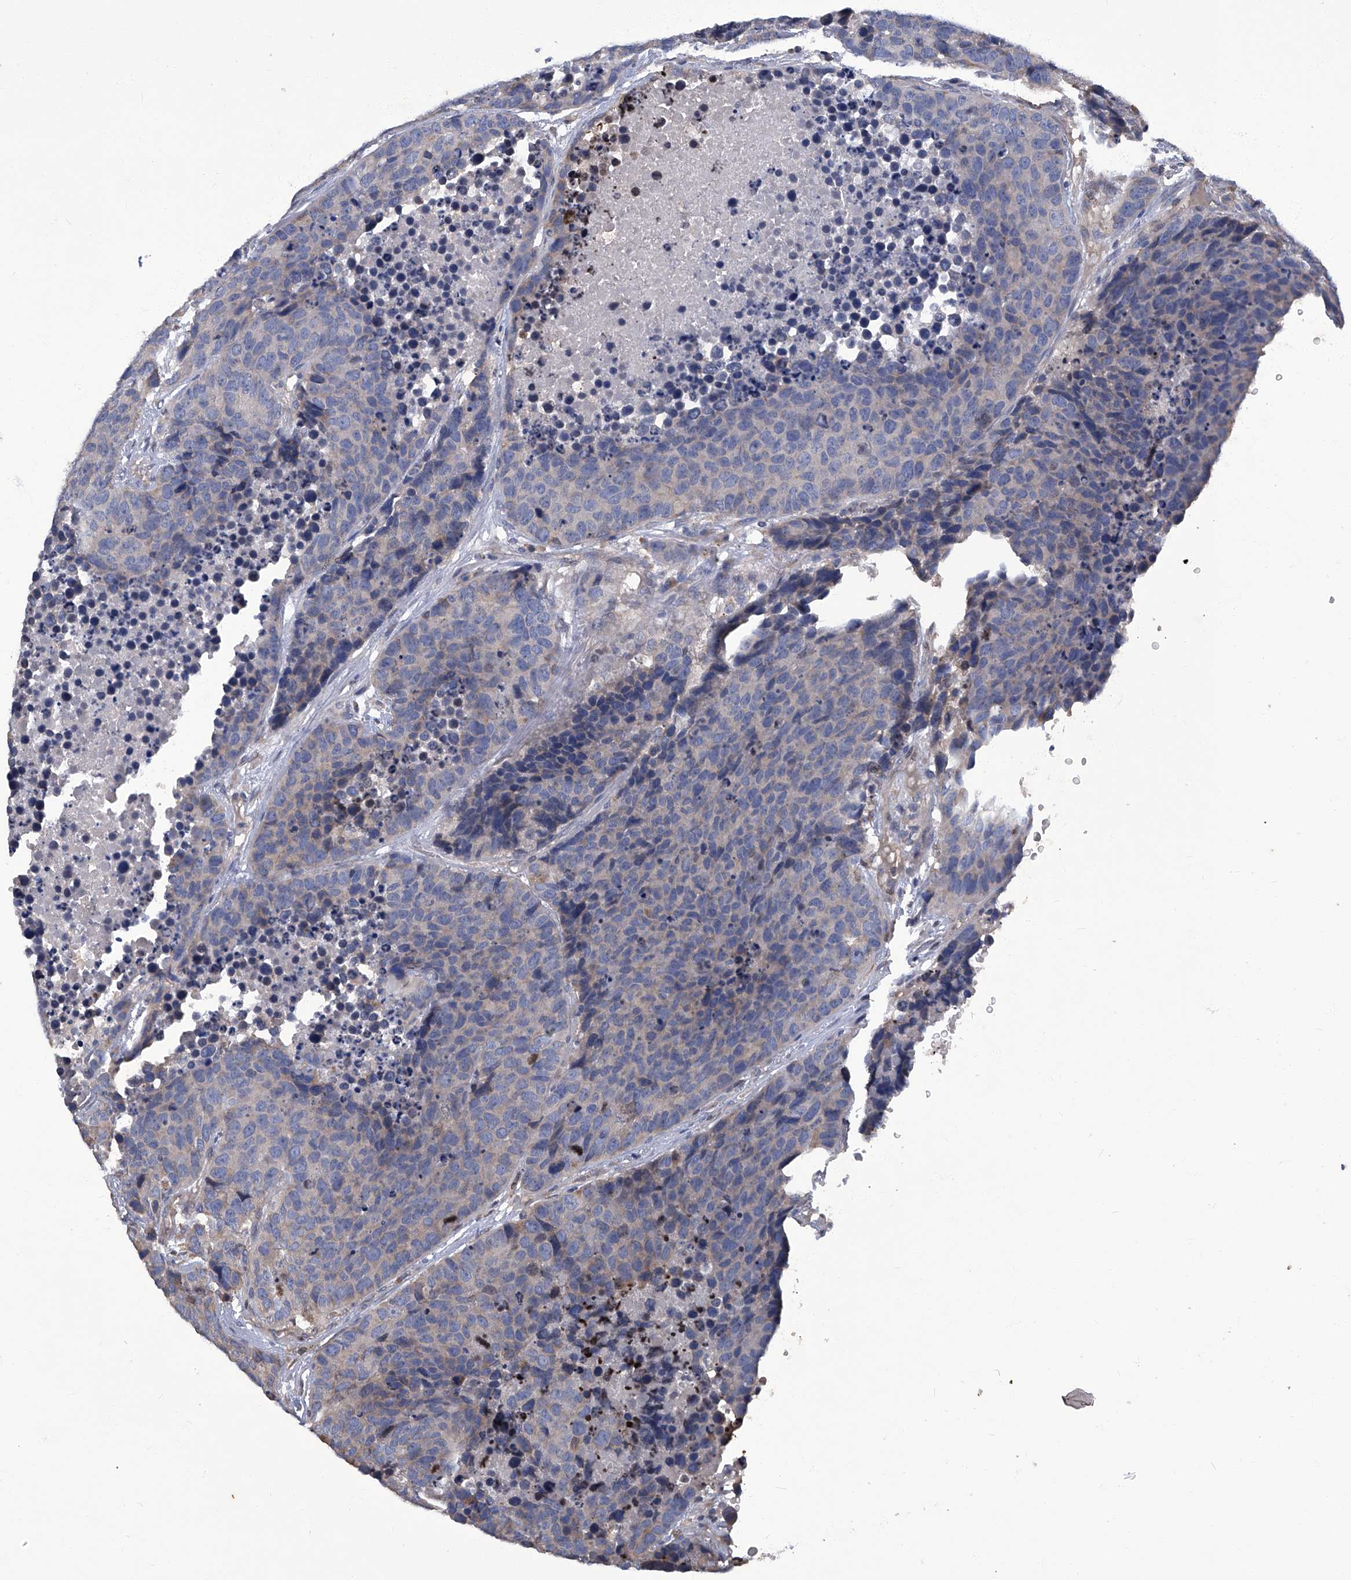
{"staining": {"intensity": "negative", "quantity": "none", "location": "none"}, "tissue": "carcinoid", "cell_type": "Tumor cells", "image_type": "cancer", "snomed": [{"axis": "morphology", "description": "Carcinoid, malignant, NOS"}, {"axis": "topography", "description": "Lung"}], "caption": "Immunohistochemical staining of human malignant carcinoid demonstrates no significant positivity in tumor cells.", "gene": "TGFBR1", "patient": {"sex": "male", "age": 60}}